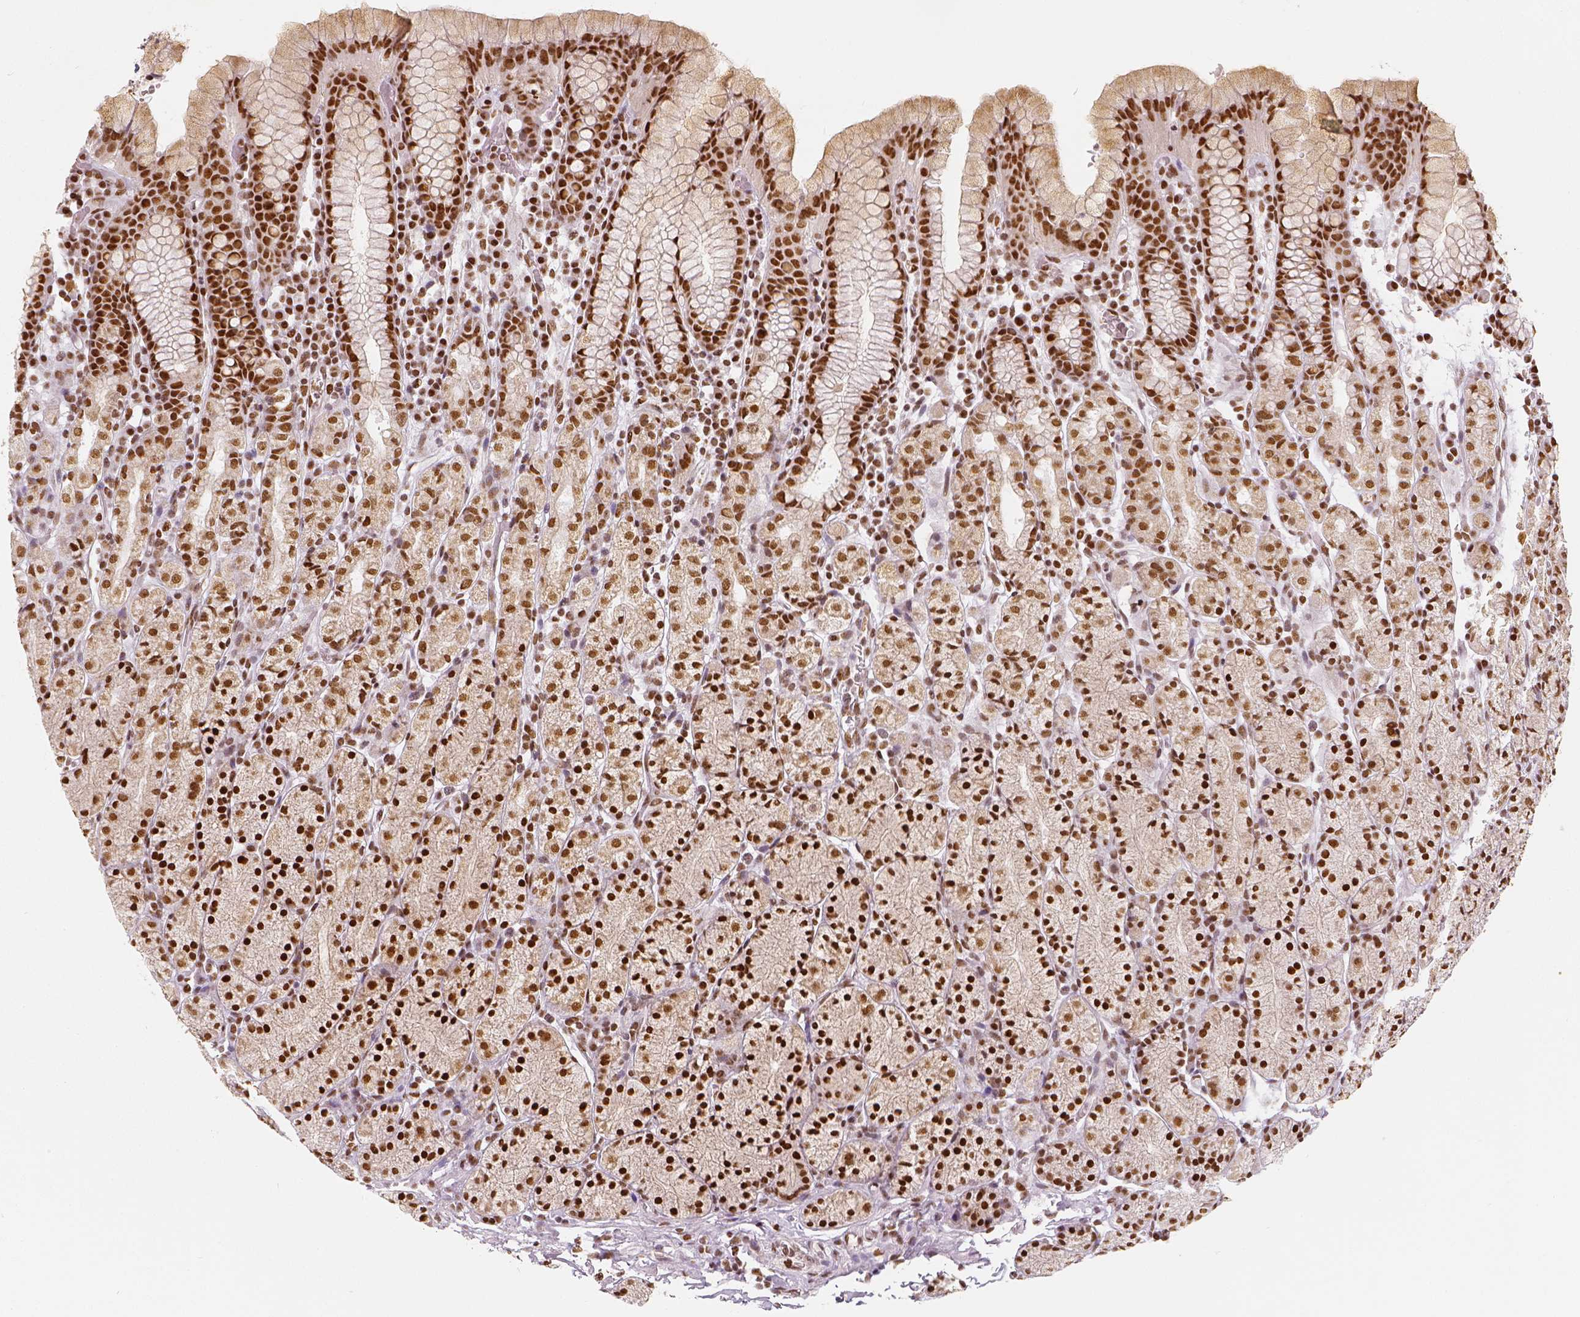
{"staining": {"intensity": "strong", "quantity": ">75%", "location": "nuclear"}, "tissue": "stomach", "cell_type": "Glandular cells", "image_type": "normal", "snomed": [{"axis": "morphology", "description": "Normal tissue, NOS"}, {"axis": "topography", "description": "Stomach, upper"}, {"axis": "topography", "description": "Stomach"}], "caption": "Immunohistochemistry (IHC) micrograph of benign stomach: human stomach stained using IHC reveals high levels of strong protein expression localized specifically in the nuclear of glandular cells, appearing as a nuclear brown color.", "gene": "KDM5B", "patient": {"sex": "male", "age": 62}}